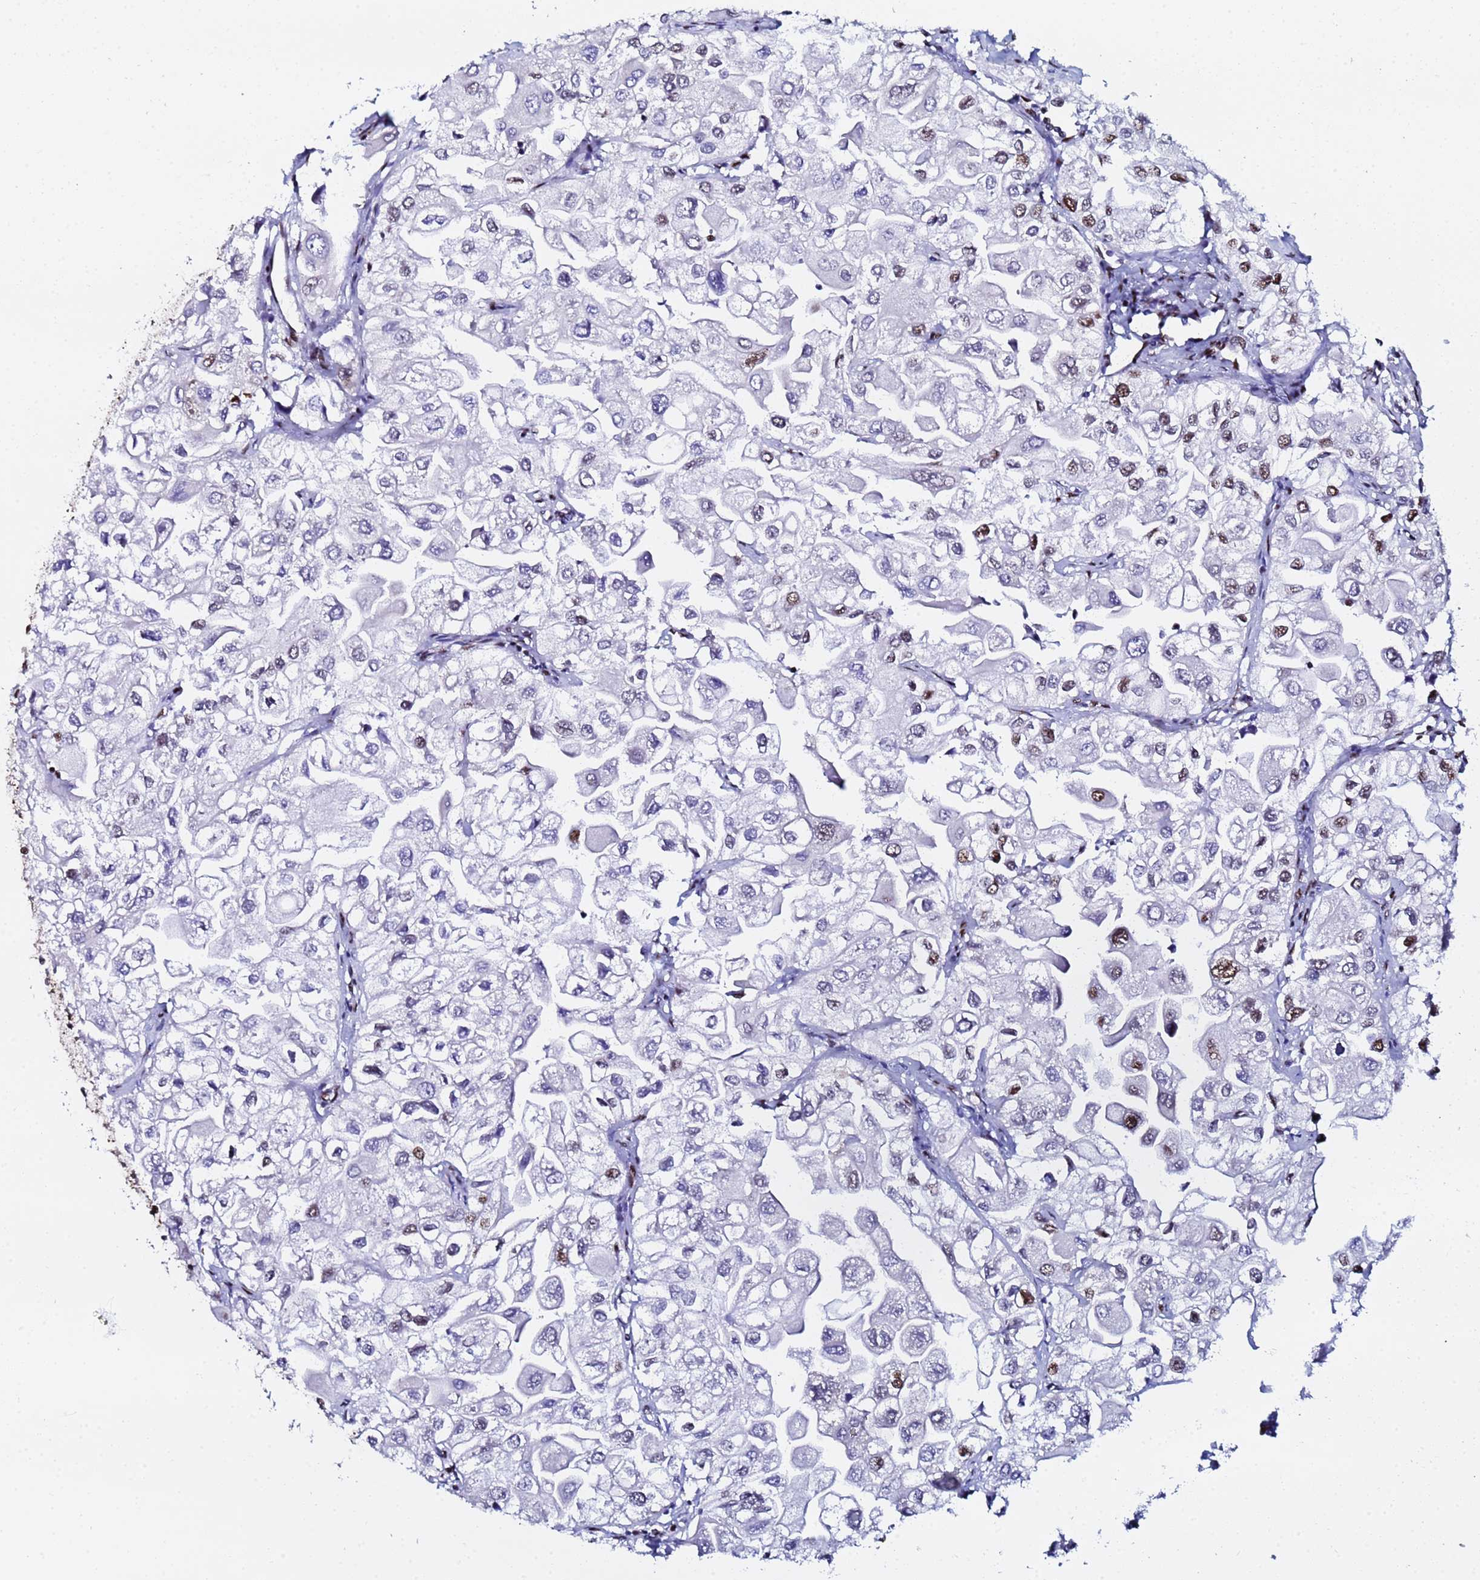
{"staining": {"intensity": "strong", "quantity": "25%-75%", "location": "nuclear"}, "tissue": "urothelial cancer", "cell_type": "Tumor cells", "image_type": "cancer", "snomed": [{"axis": "morphology", "description": "Urothelial carcinoma, High grade"}, {"axis": "topography", "description": "Urinary bladder"}], "caption": "High-magnification brightfield microscopy of urothelial cancer stained with DAB (brown) and counterstained with hematoxylin (blue). tumor cells exhibit strong nuclear expression is appreciated in approximately25%-75% of cells.", "gene": "SNRPA1", "patient": {"sex": "male", "age": 64}}